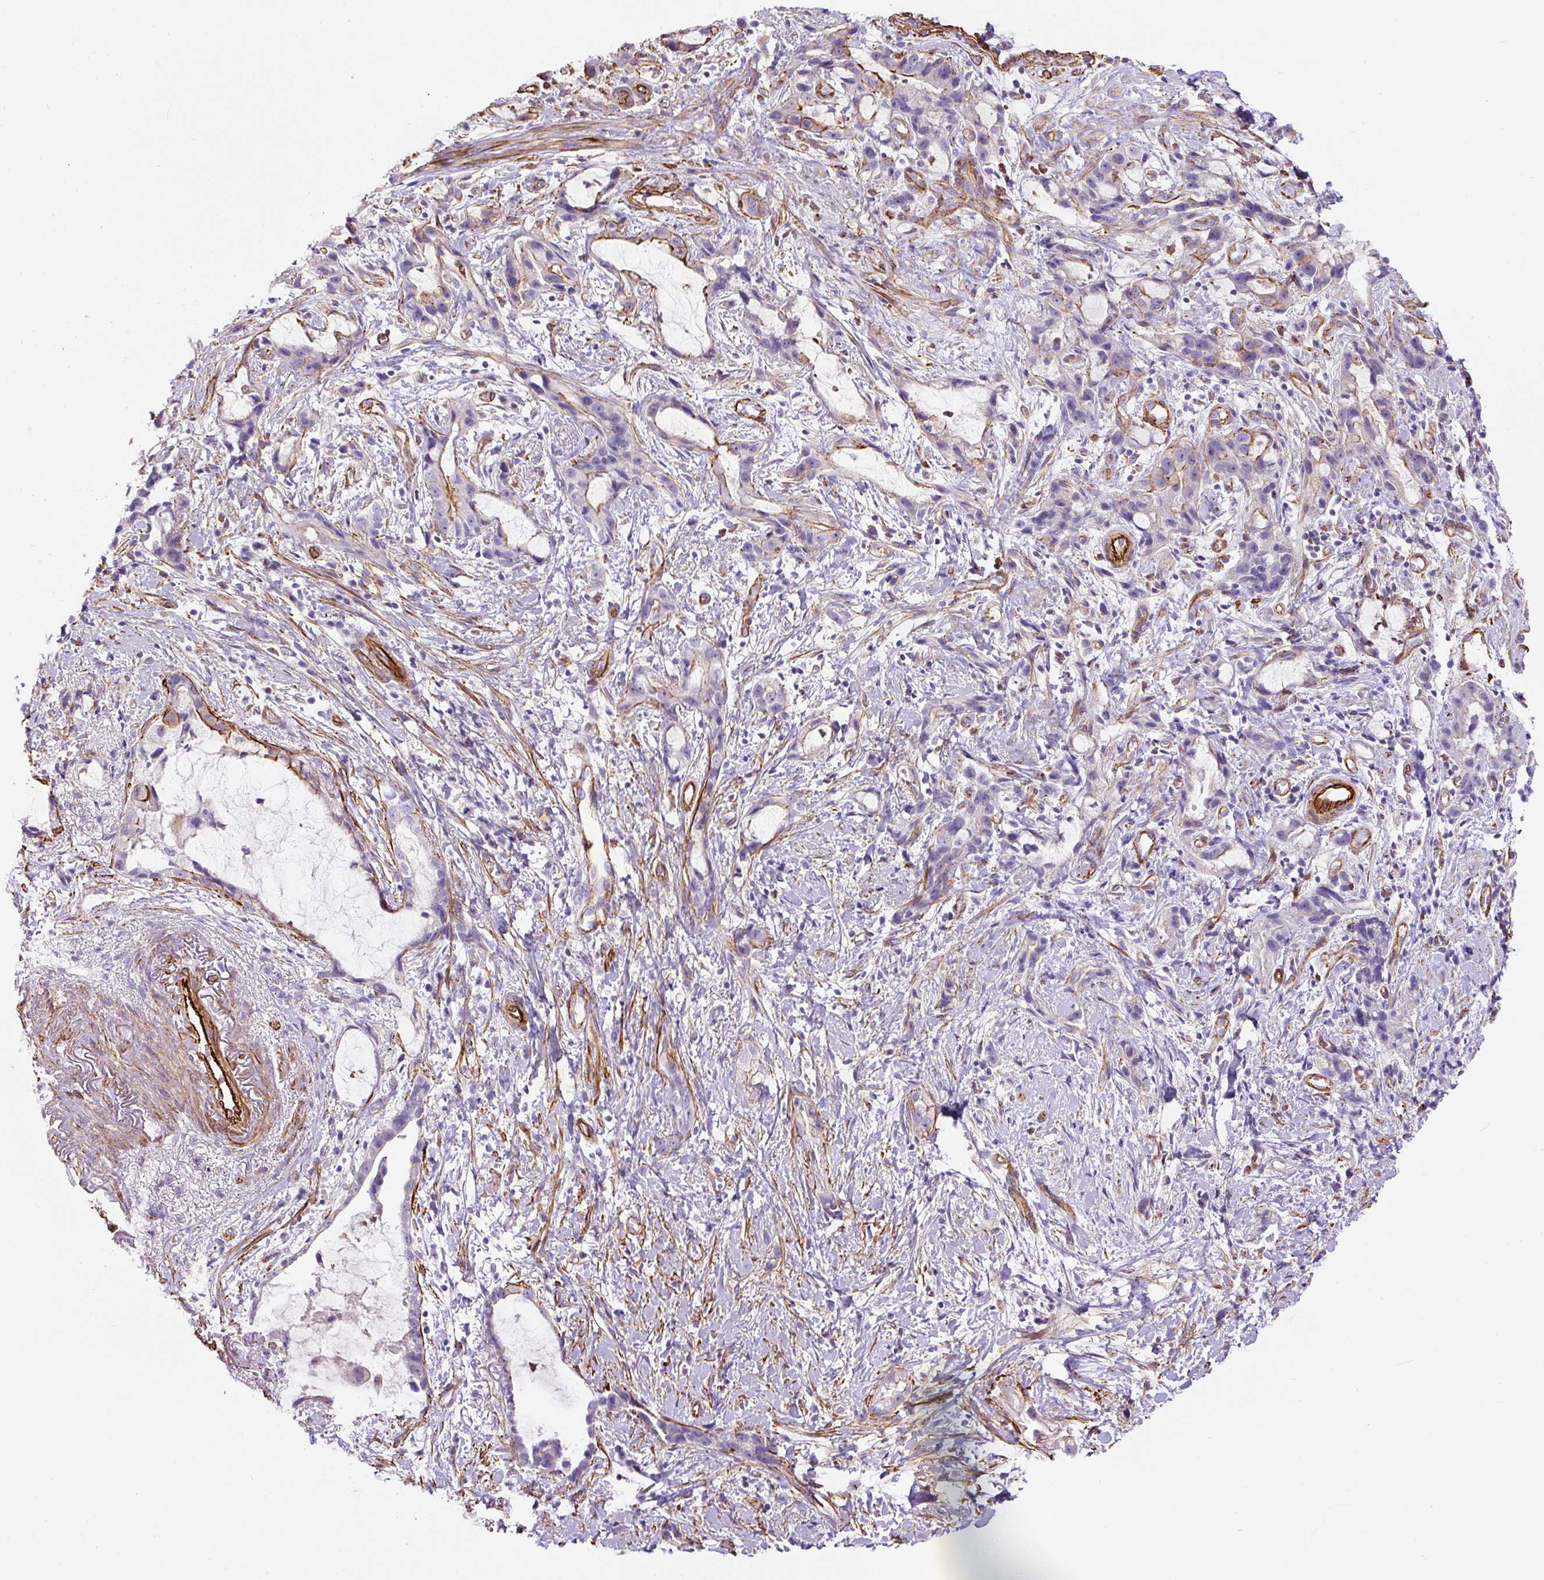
{"staining": {"intensity": "negative", "quantity": "none", "location": "none"}, "tissue": "stomach cancer", "cell_type": "Tumor cells", "image_type": "cancer", "snomed": [{"axis": "morphology", "description": "Adenocarcinoma, NOS"}, {"axis": "topography", "description": "Stomach"}], "caption": "Protein analysis of stomach cancer reveals no significant expression in tumor cells.", "gene": "B3GALT5", "patient": {"sex": "male", "age": 55}}